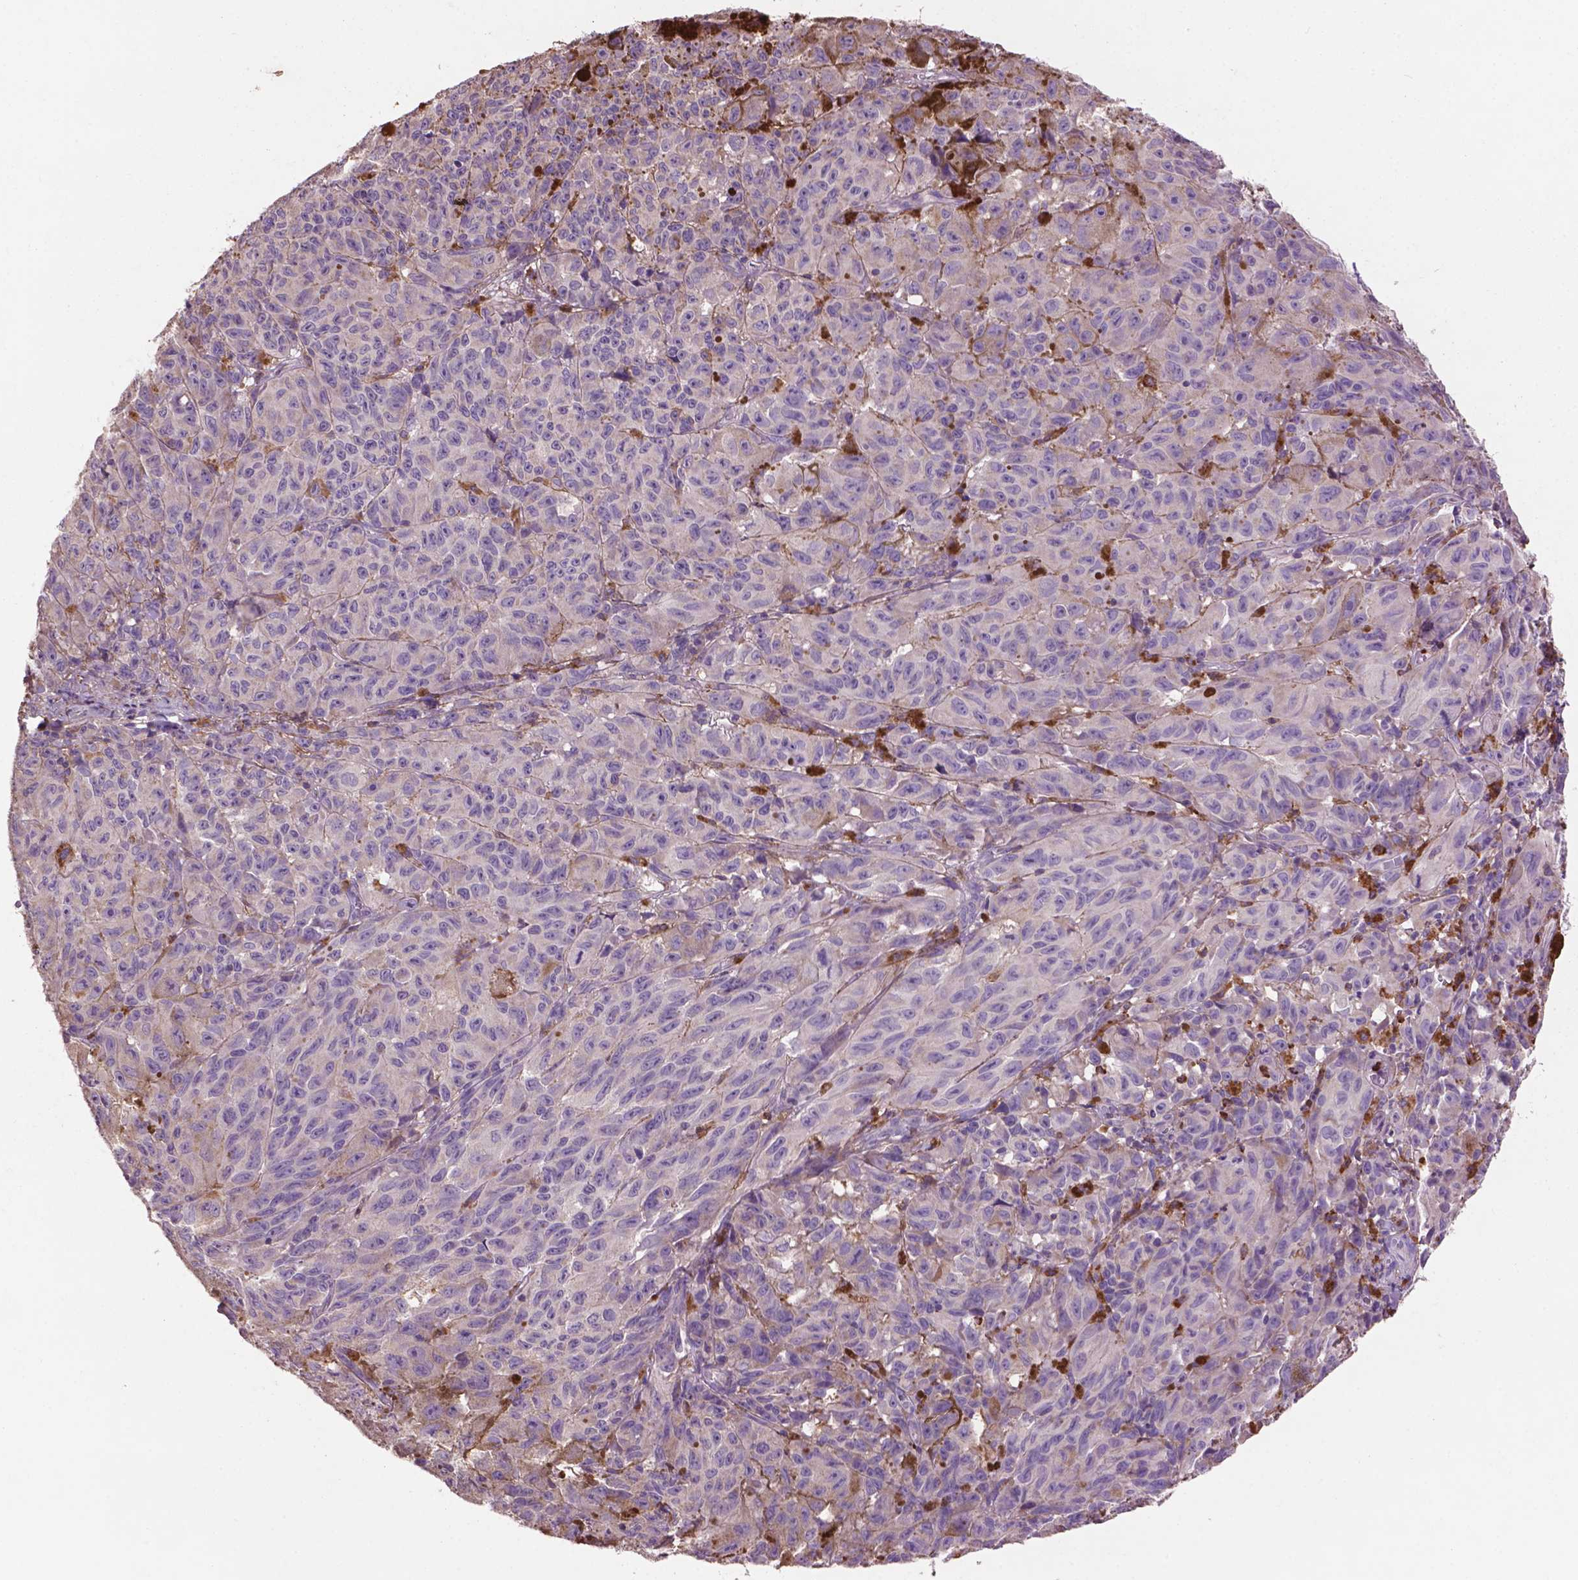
{"staining": {"intensity": "negative", "quantity": "none", "location": "none"}, "tissue": "melanoma", "cell_type": "Tumor cells", "image_type": "cancer", "snomed": [{"axis": "morphology", "description": "Malignant melanoma, NOS"}, {"axis": "topography", "description": "Vulva, labia, clitoris and Bartholin´s gland, NO"}], "caption": "Immunohistochemistry (IHC) image of neoplastic tissue: human melanoma stained with DAB (3,3'-diaminobenzidine) exhibits no significant protein positivity in tumor cells.", "gene": "LRRC3C", "patient": {"sex": "female", "age": 75}}